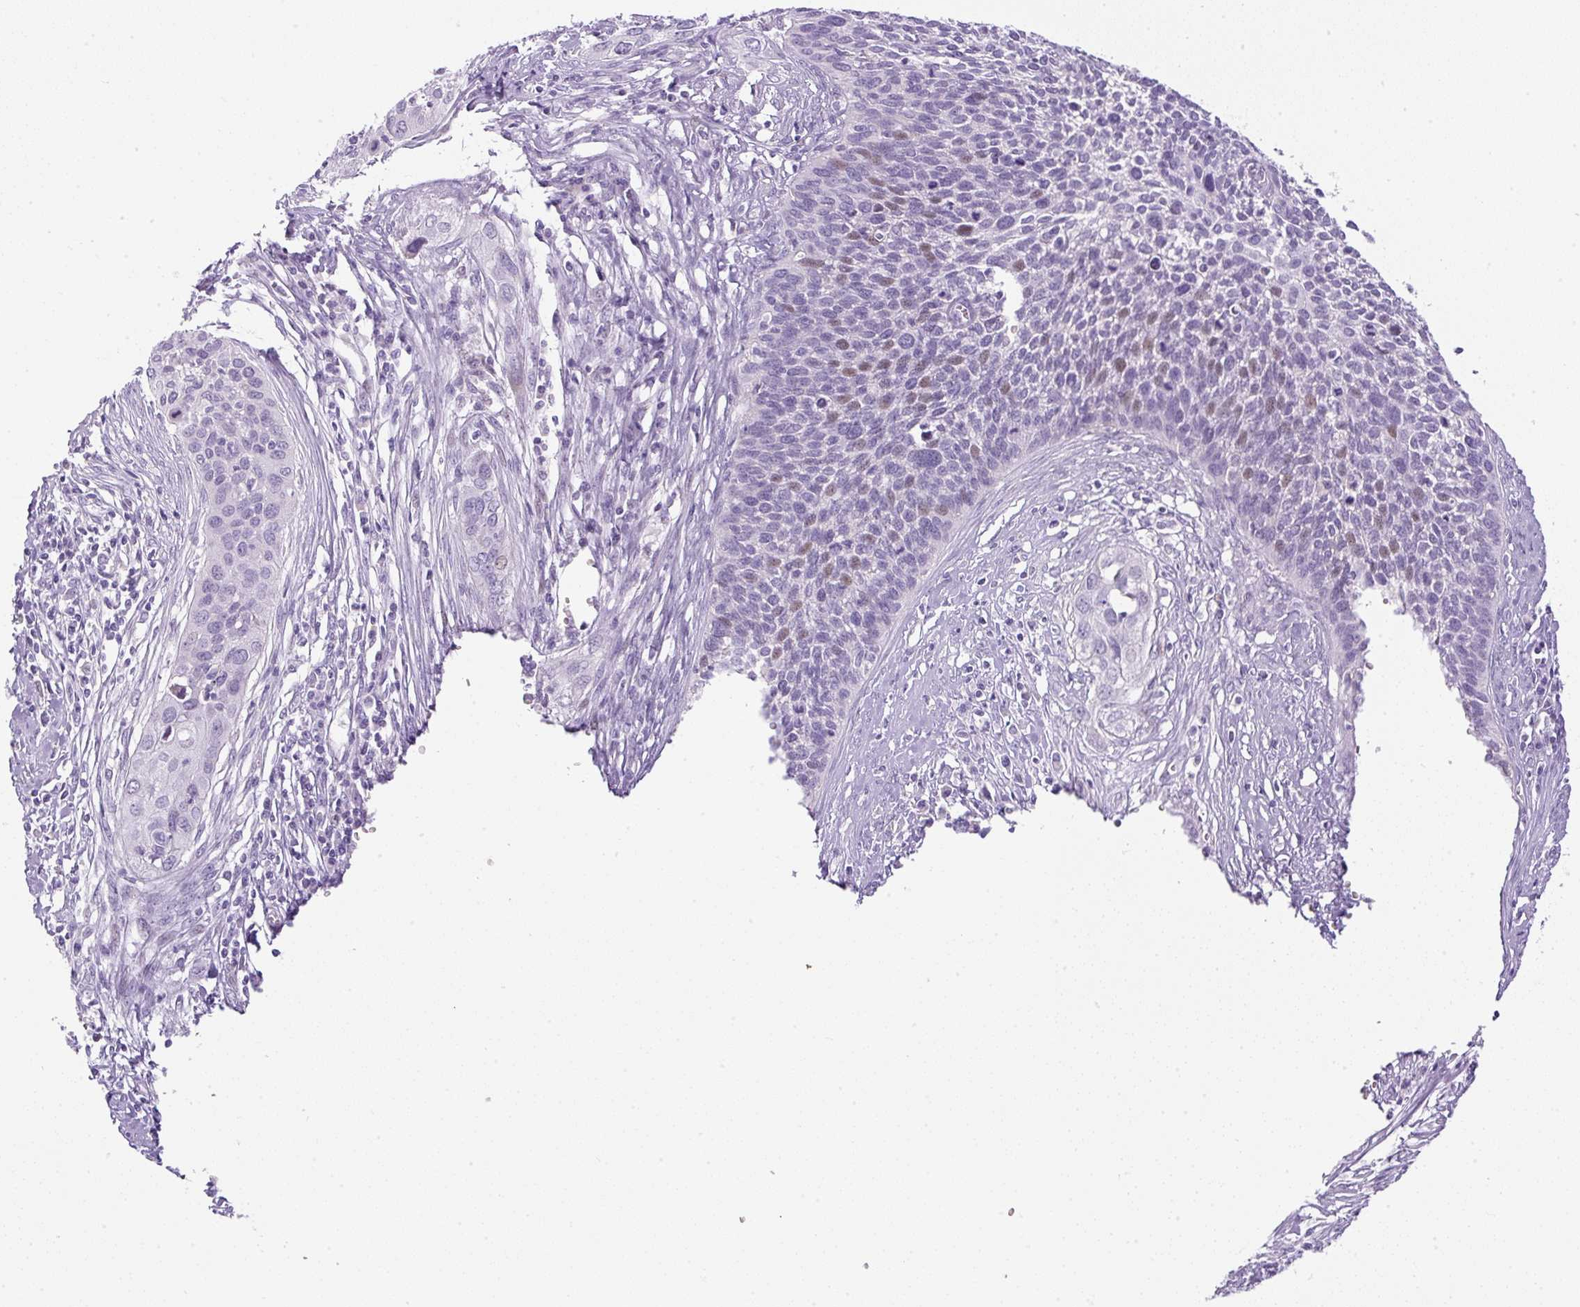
{"staining": {"intensity": "negative", "quantity": "none", "location": "none"}, "tissue": "cervical cancer", "cell_type": "Tumor cells", "image_type": "cancer", "snomed": [{"axis": "morphology", "description": "Squamous cell carcinoma, NOS"}, {"axis": "topography", "description": "Cervix"}], "caption": "The photomicrograph shows no staining of tumor cells in cervical squamous cell carcinoma.", "gene": "FGFBP3", "patient": {"sex": "female", "age": 34}}